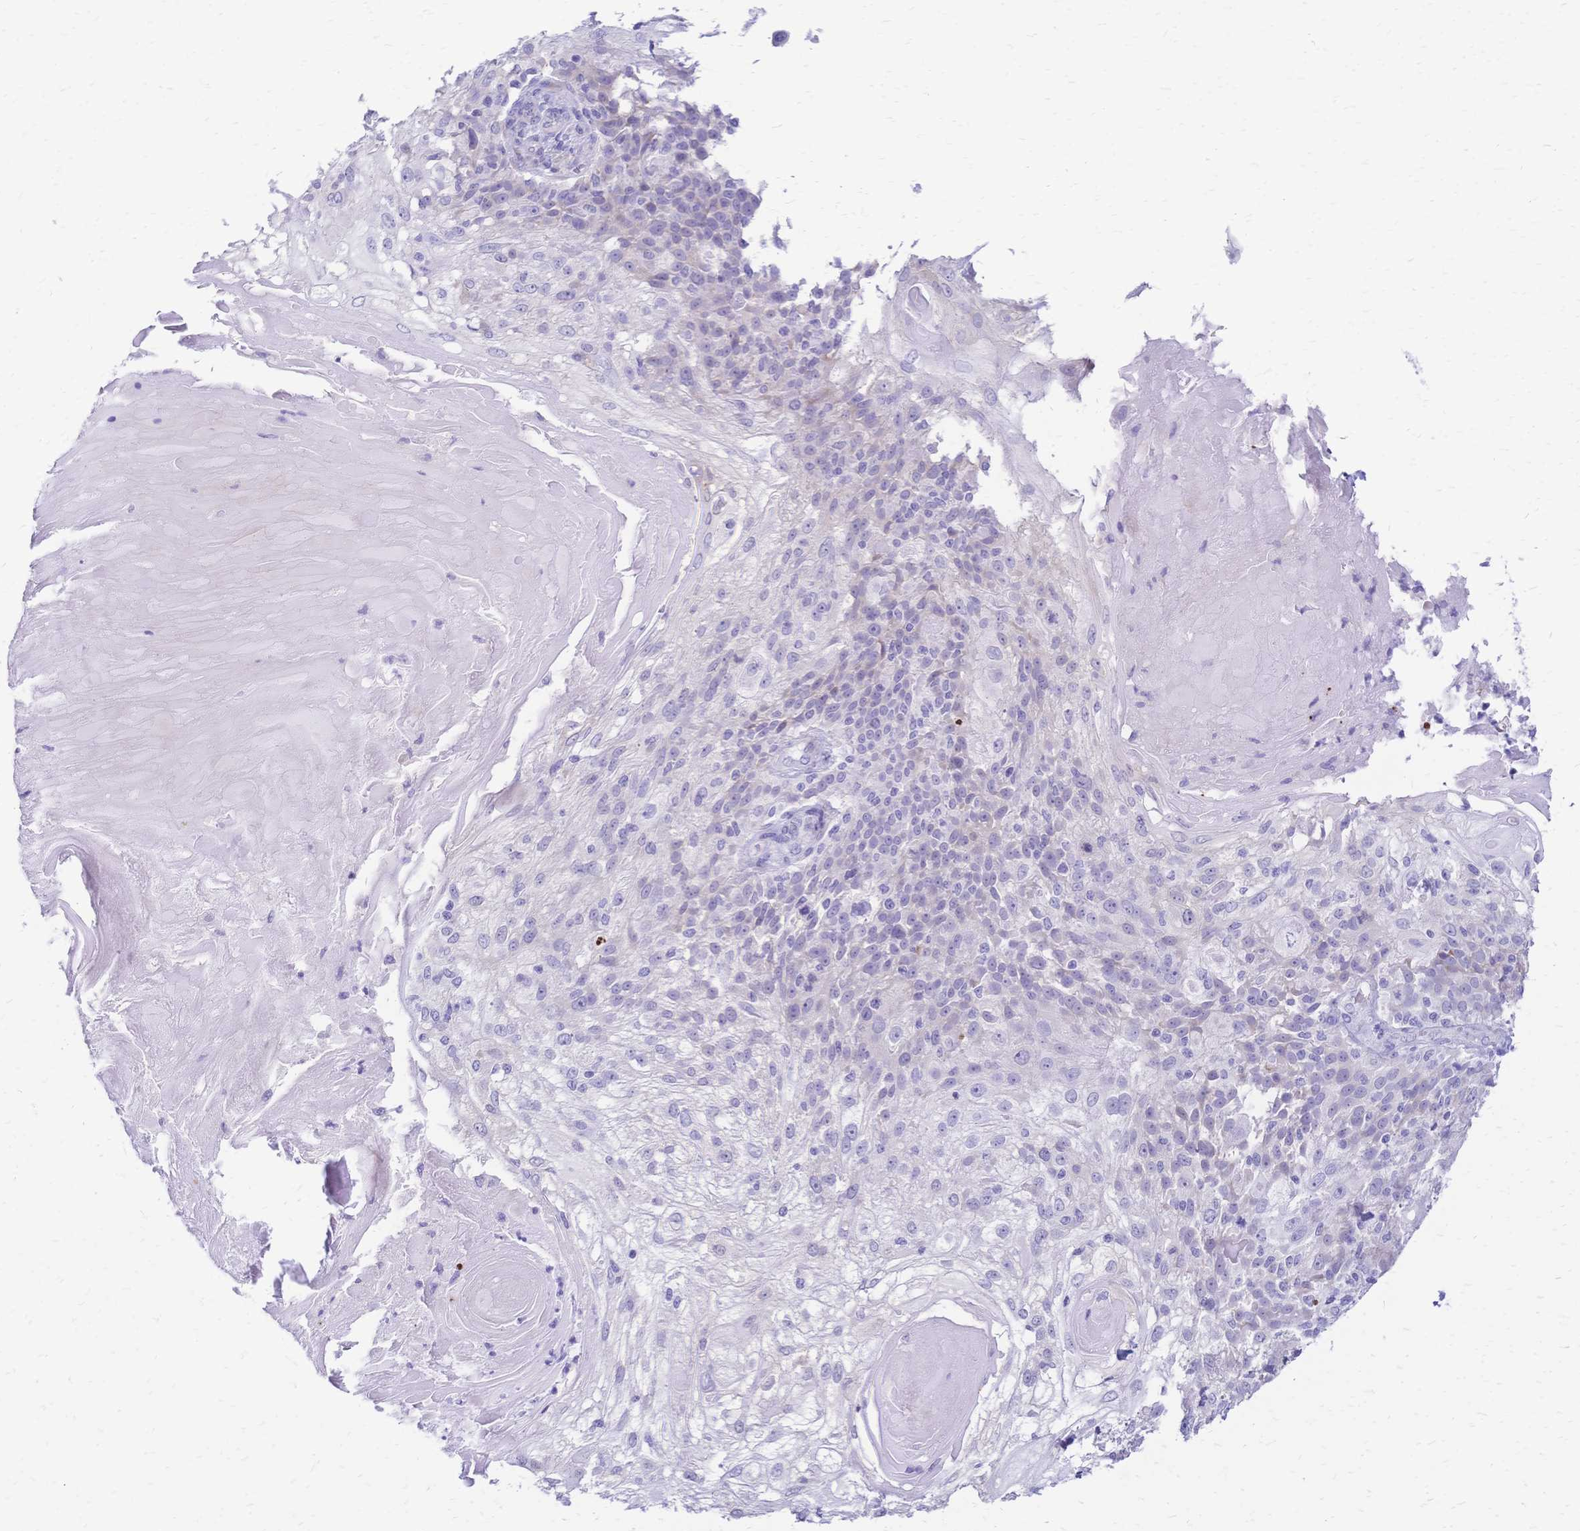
{"staining": {"intensity": "negative", "quantity": "none", "location": "none"}, "tissue": "skin cancer", "cell_type": "Tumor cells", "image_type": "cancer", "snomed": [{"axis": "morphology", "description": "Normal tissue, NOS"}, {"axis": "morphology", "description": "Squamous cell carcinoma, NOS"}, {"axis": "topography", "description": "Skin"}], "caption": "Tumor cells are negative for brown protein staining in skin squamous cell carcinoma. (DAB (3,3'-diaminobenzidine) immunohistochemistry, high magnification).", "gene": "GRB7", "patient": {"sex": "female", "age": 83}}